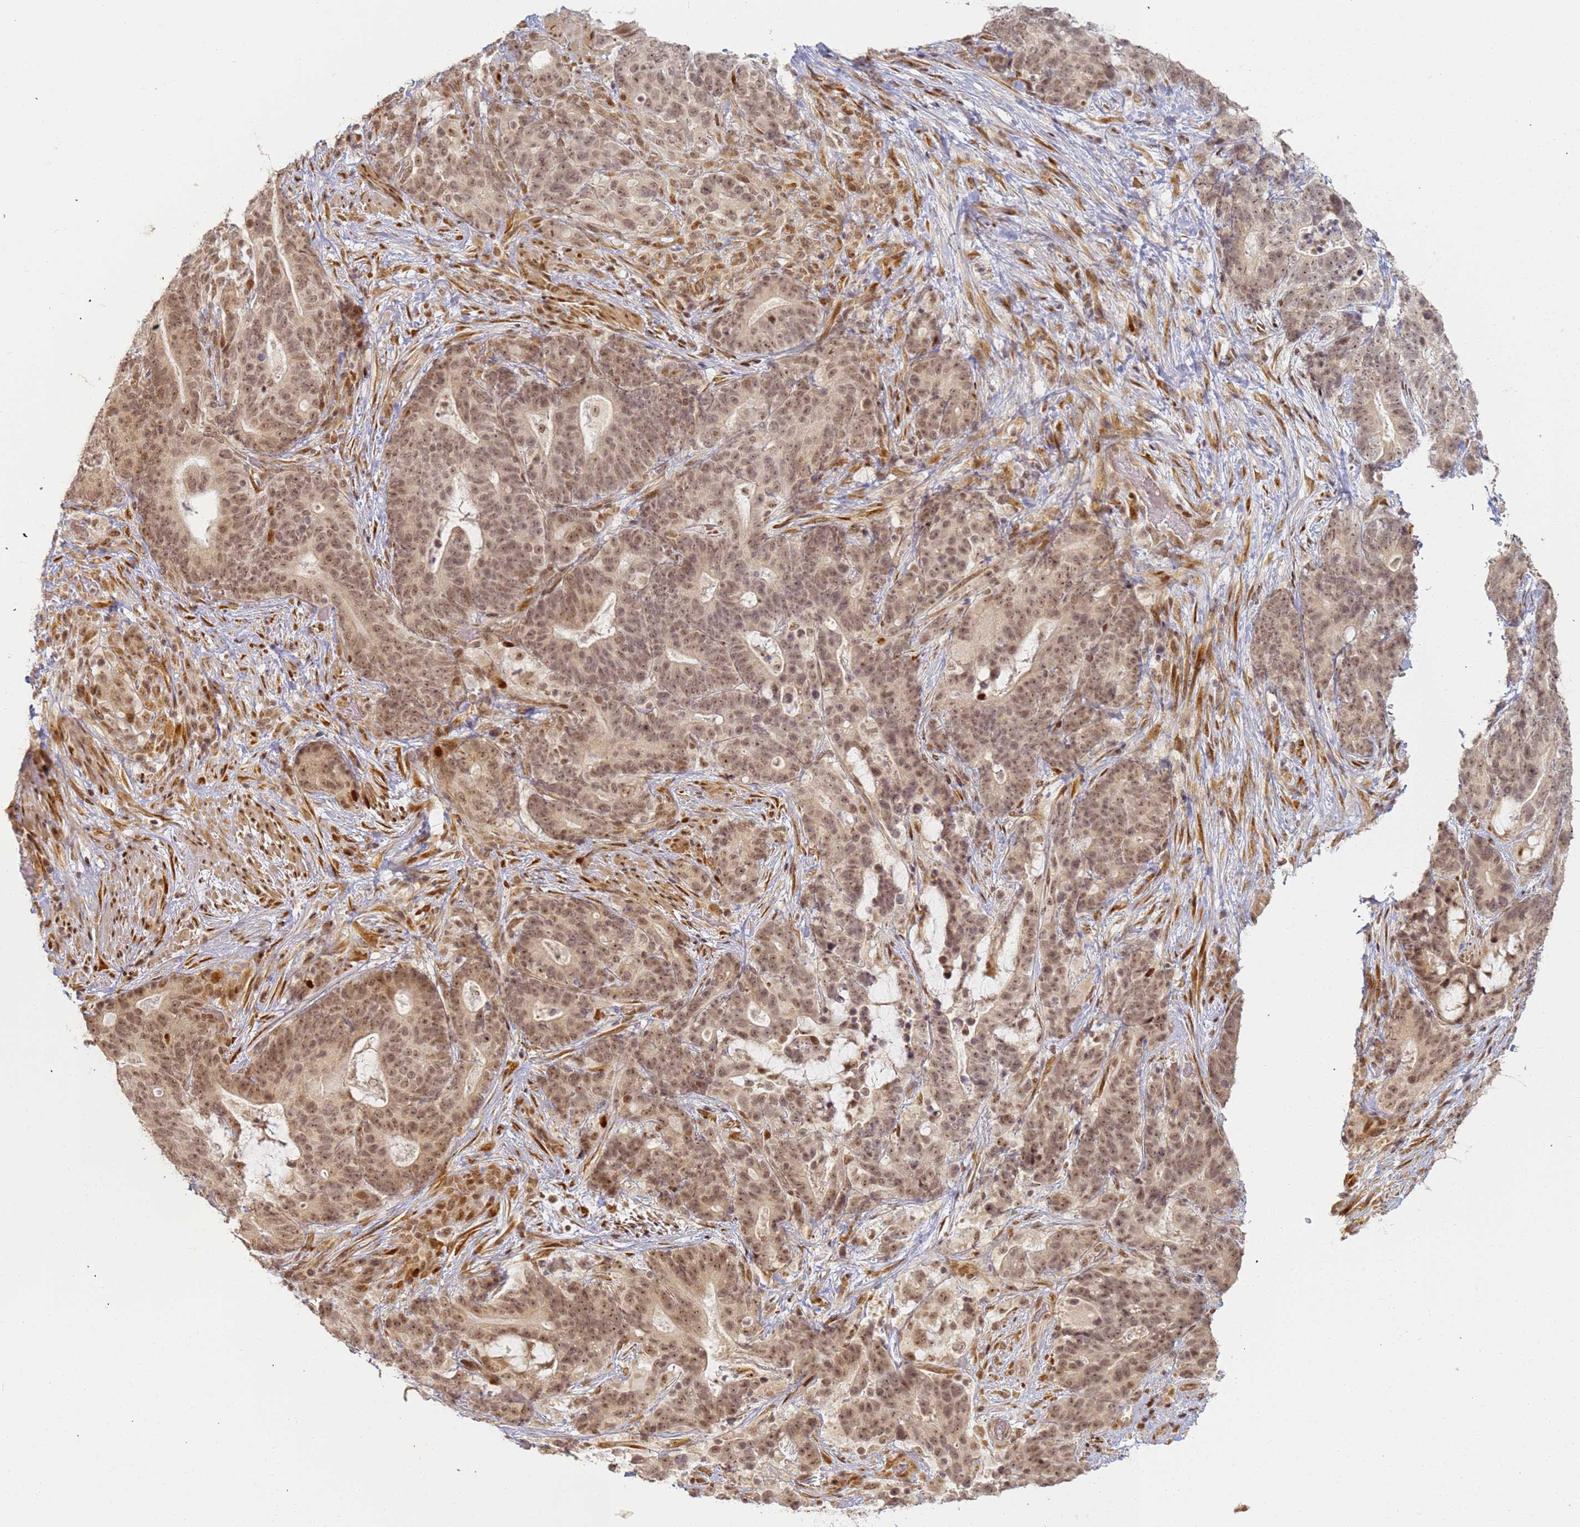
{"staining": {"intensity": "moderate", "quantity": ">75%", "location": "nuclear"}, "tissue": "stomach cancer", "cell_type": "Tumor cells", "image_type": "cancer", "snomed": [{"axis": "morphology", "description": "Normal tissue, NOS"}, {"axis": "morphology", "description": "Adenocarcinoma, NOS"}, {"axis": "topography", "description": "Stomach"}], "caption": "Protein expression analysis of human adenocarcinoma (stomach) reveals moderate nuclear staining in approximately >75% of tumor cells.", "gene": "ABCA2", "patient": {"sex": "female", "age": 64}}